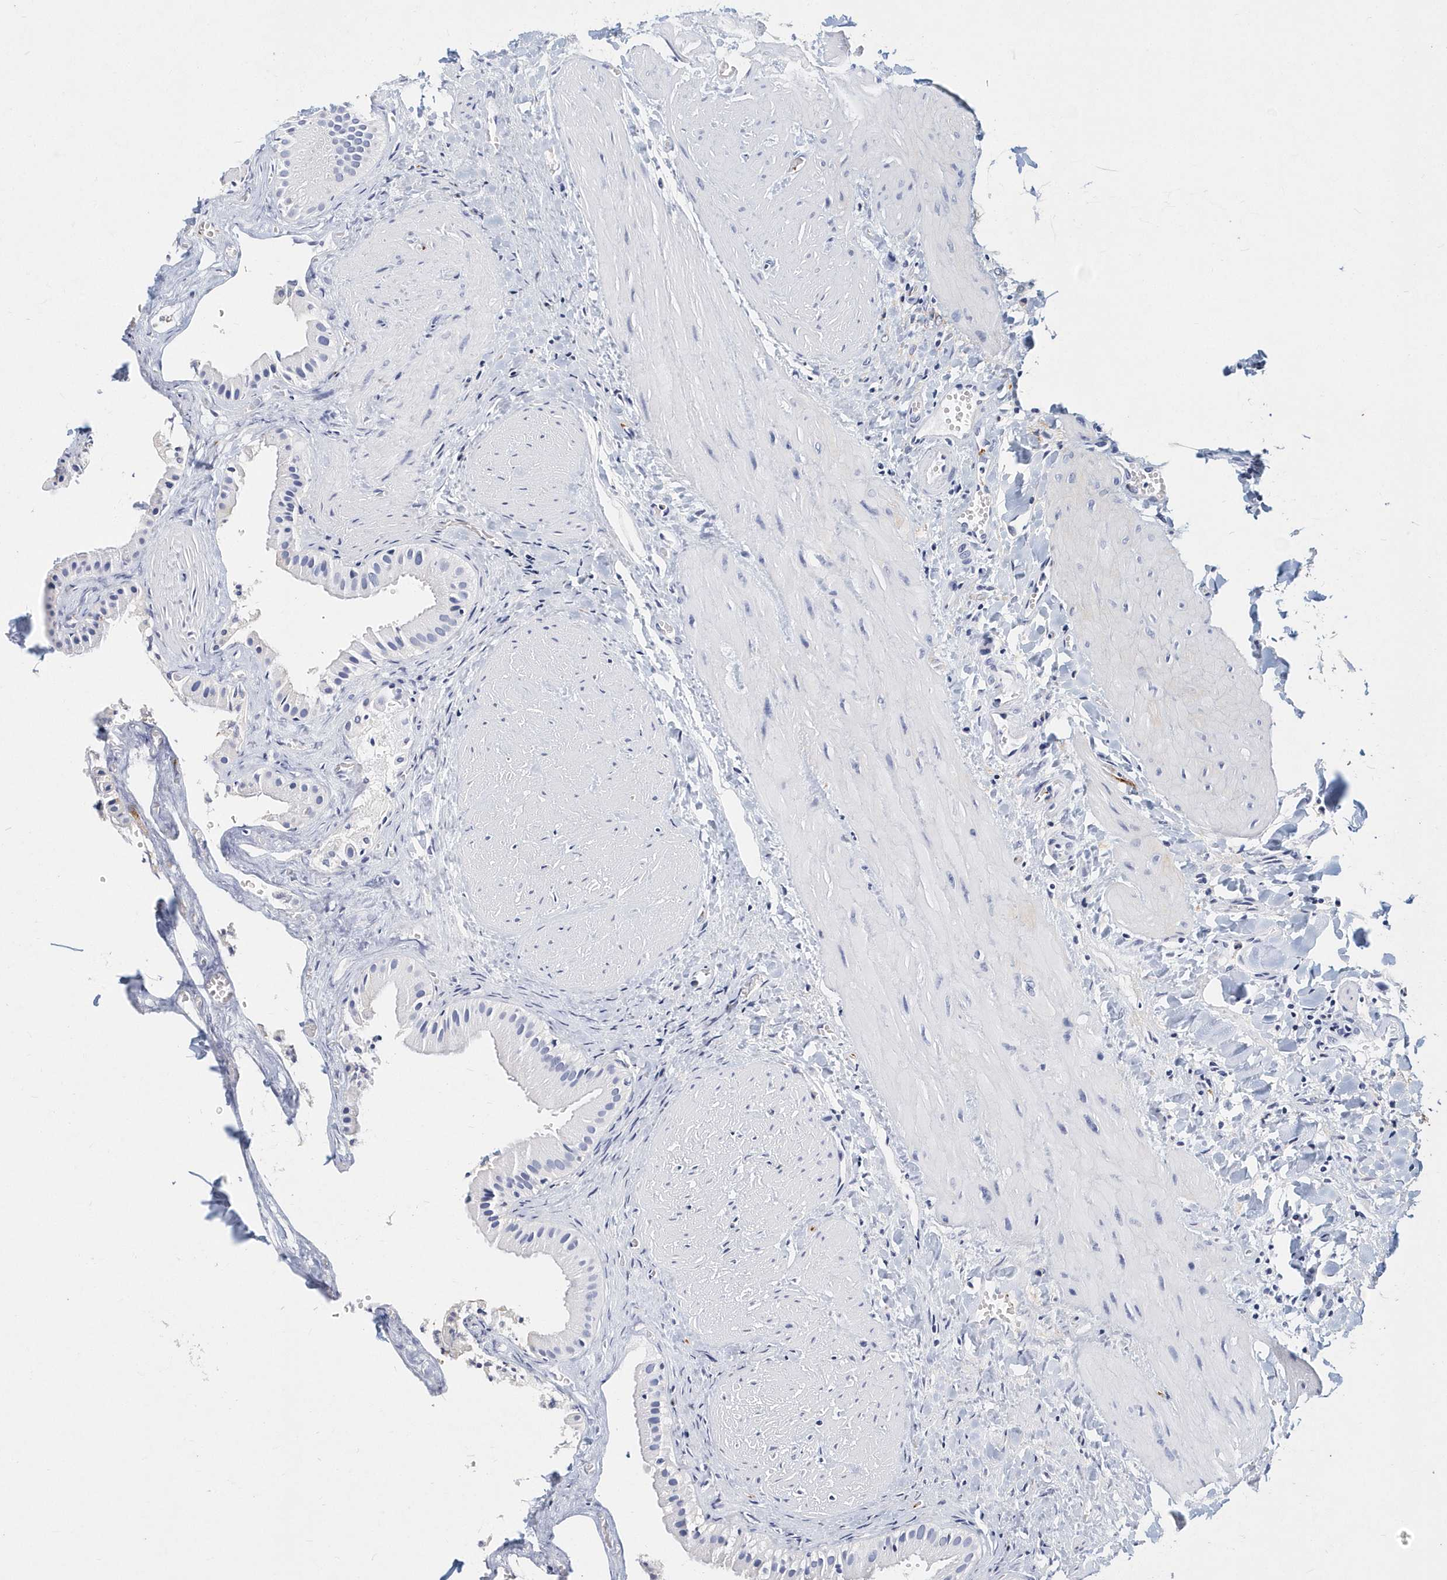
{"staining": {"intensity": "negative", "quantity": "none", "location": "none"}, "tissue": "gallbladder", "cell_type": "Glandular cells", "image_type": "normal", "snomed": [{"axis": "morphology", "description": "Normal tissue, NOS"}, {"axis": "topography", "description": "Gallbladder"}], "caption": "Human gallbladder stained for a protein using immunohistochemistry (IHC) shows no staining in glandular cells.", "gene": "ITGA2B", "patient": {"sex": "male", "age": 55}}